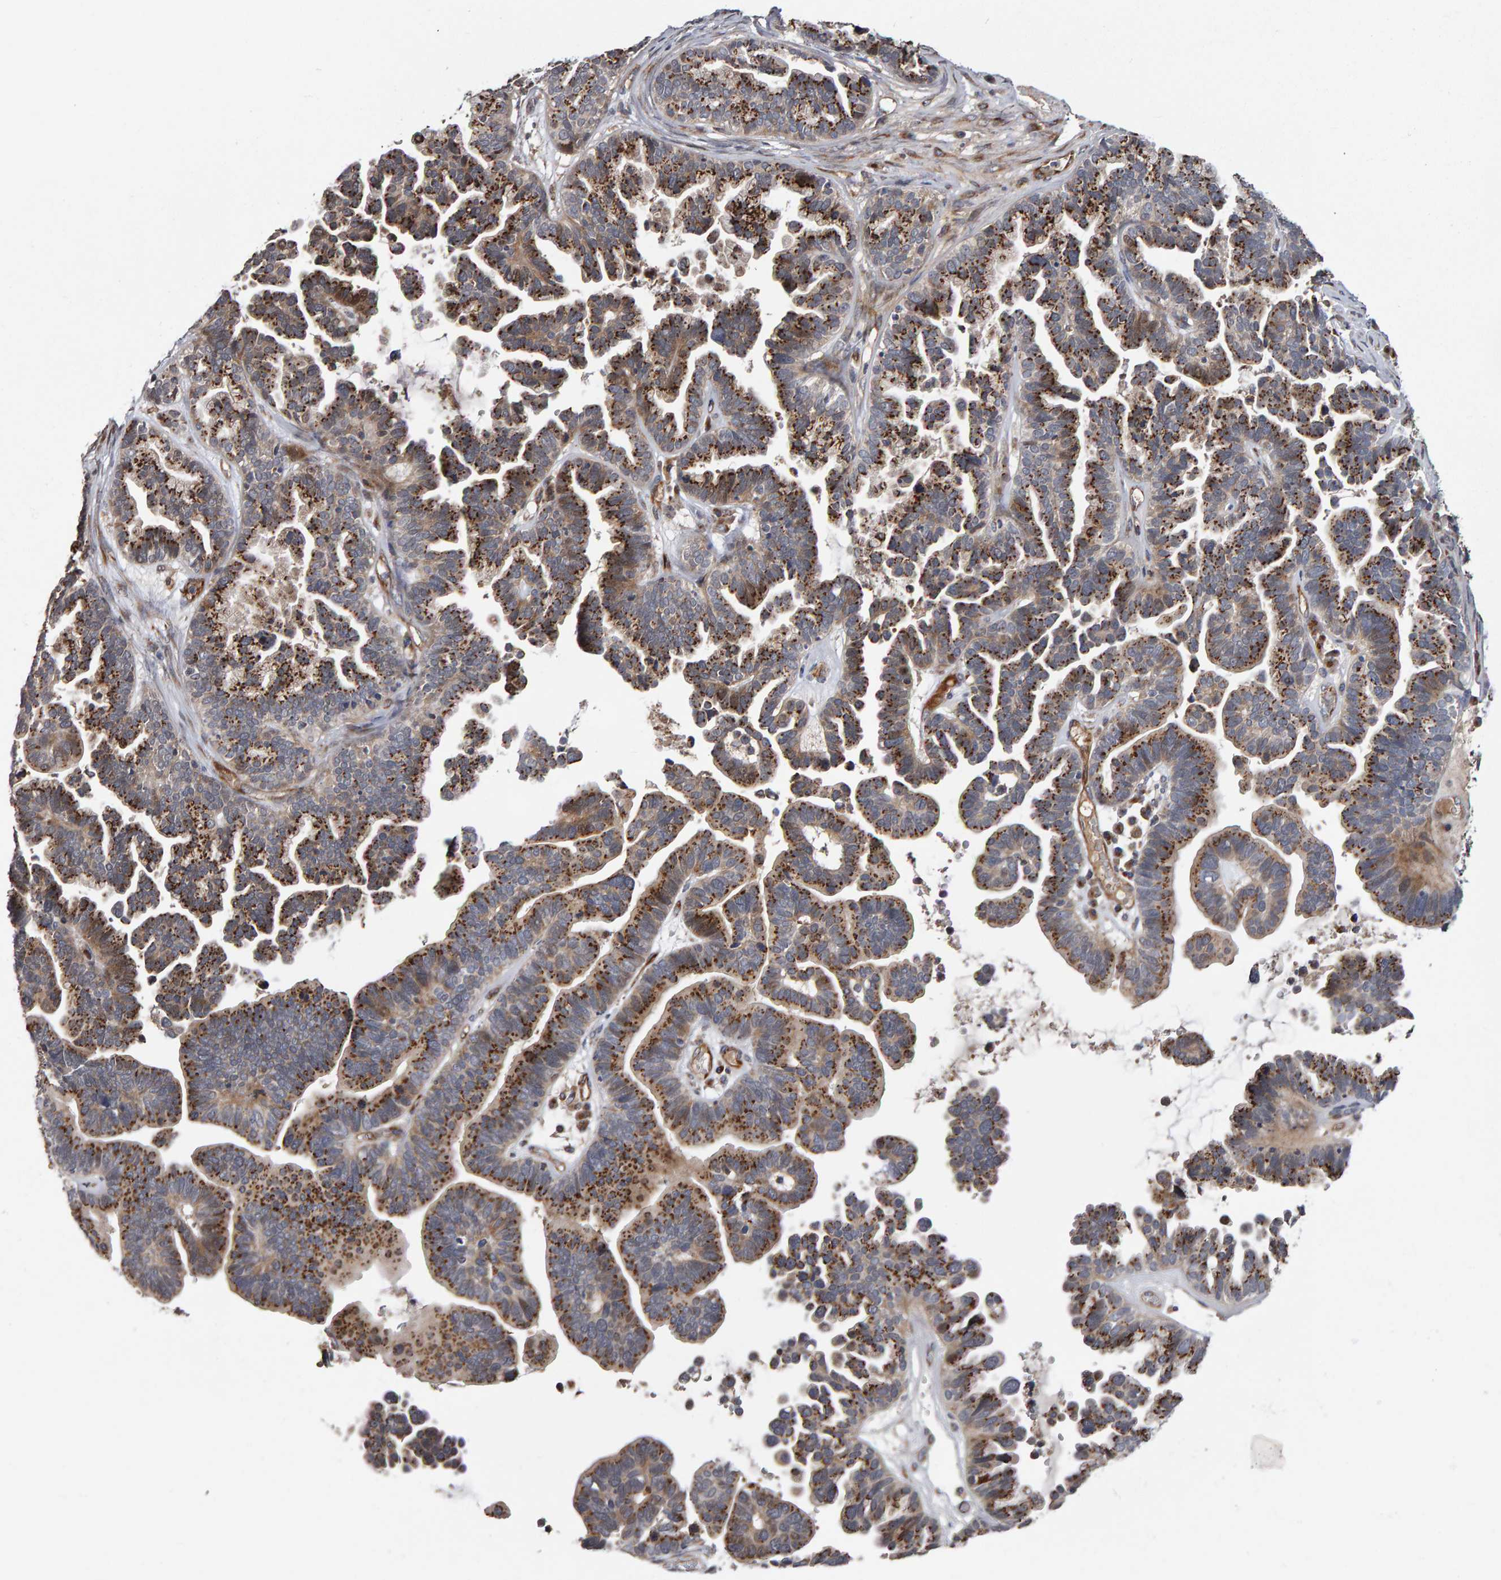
{"staining": {"intensity": "strong", "quantity": ">75%", "location": "cytoplasmic/membranous"}, "tissue": "ovarian cancer", "cell_type": "Tumor cells", "image_type": "cancer", "snomed": [{"axis": "morphology", "description": "Cystadenocarcinoma, serous, NOS"}, {"axis": "topography", "description": "Ovary"}], "caption": "High-magnification brightfield microscopy of ovarian serous cystadenocarcinoma stained with DAB (brown) and counterstained with hematoxylin (blue). tumor cells exhibit strong cytoplasmic/membranous expression is appreciated in approximately>75% of cells. The staining was performed using DAB (3,3'-diaminobenzidine) to visualize the protein expression in brown, while the nuclei were stained in blue with hematoxylin (Magnification: 20x).", "gene": "CANT1", "patient": {"sex": "female", "age": 56}}